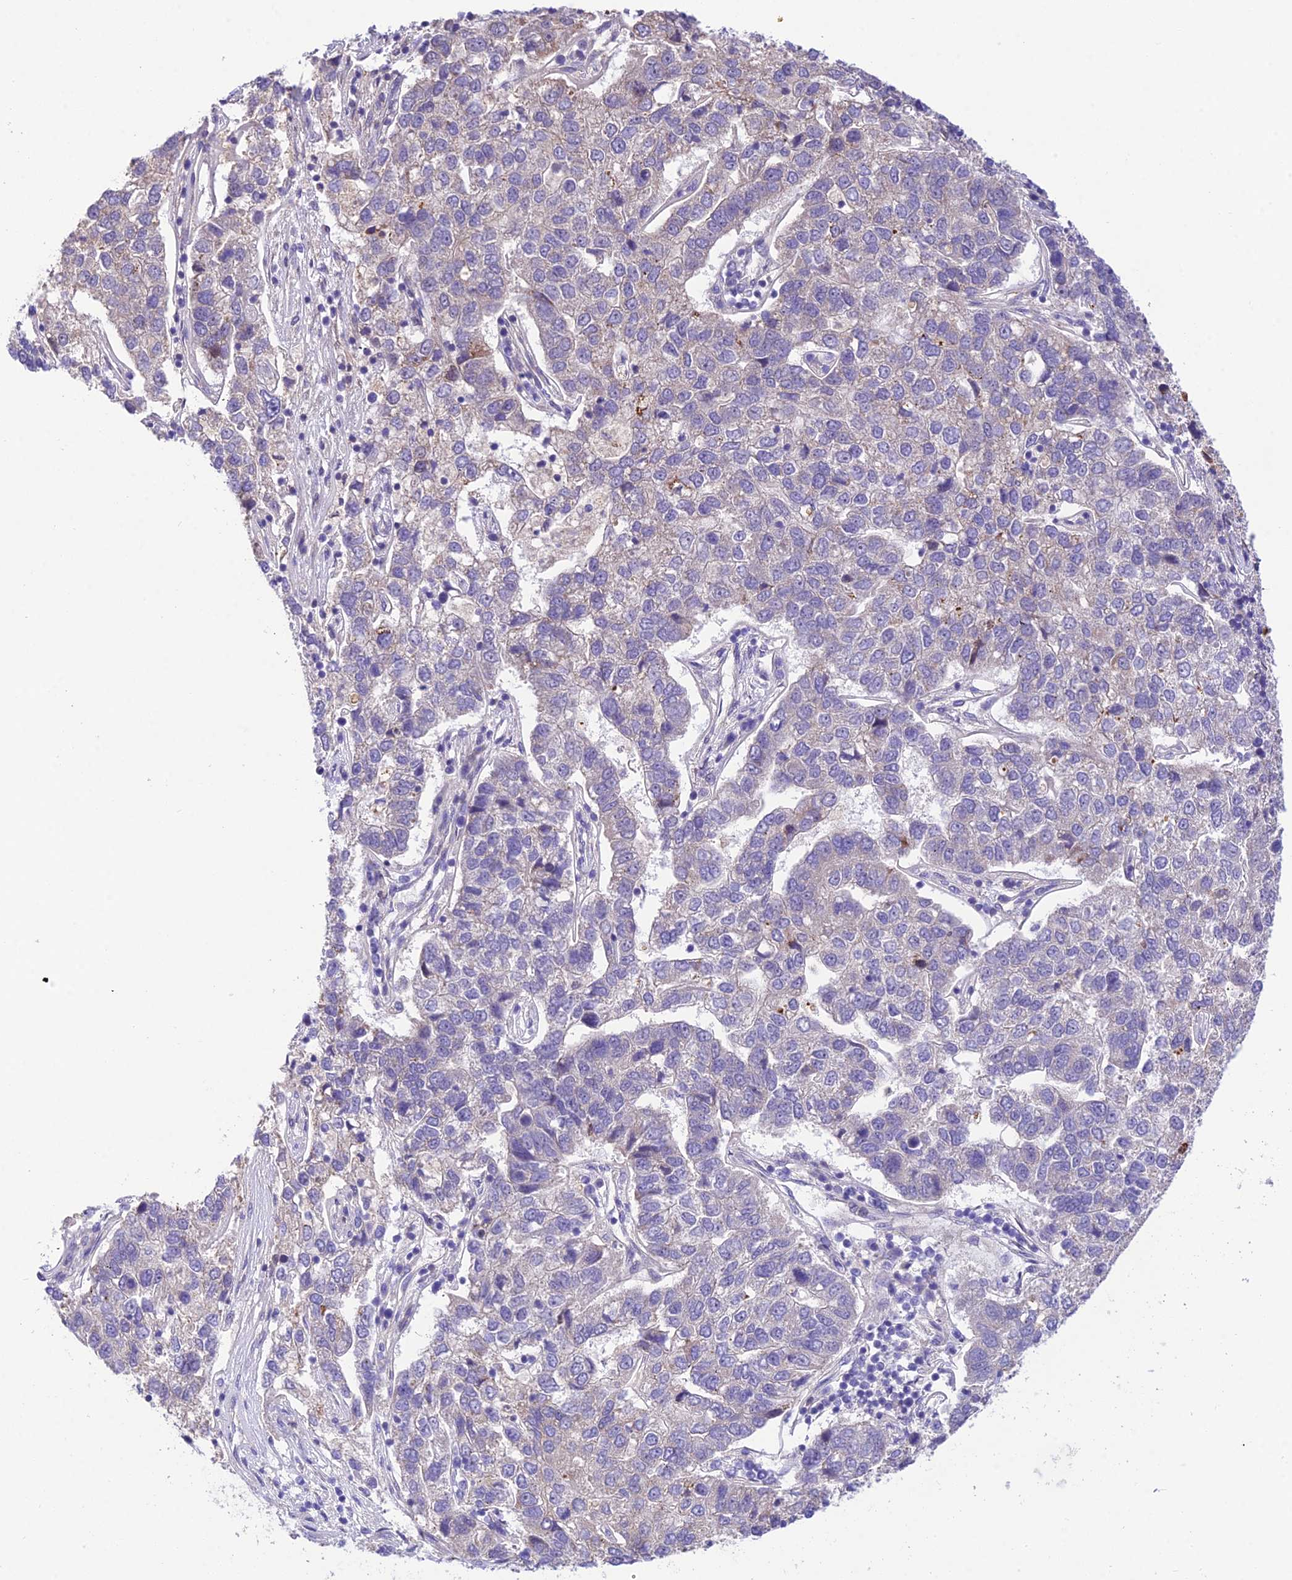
{"staining": {"intensity": "weak", "quantity": "<25%", "location": "cytoplasmic/membranous"}, "tissue": "pancreatic cancer", "cell_type": "Tumor cells", "image_type": "cancer", "snomed": [{"axis": "morphology", "description": "Adenocarcinoma, NOS"}, {"axis": "topography", "description": "Pancreas"}], "caption": "An immunohistochemistry (IHC) photomicrograph of adenocarcinoma (pancreatic) is shown. There is no staining in tumor cells of adenocarcinoma (pancreatic).", "gene": "TRIM43B", "patient": {"sex": "female", "age": 61}}